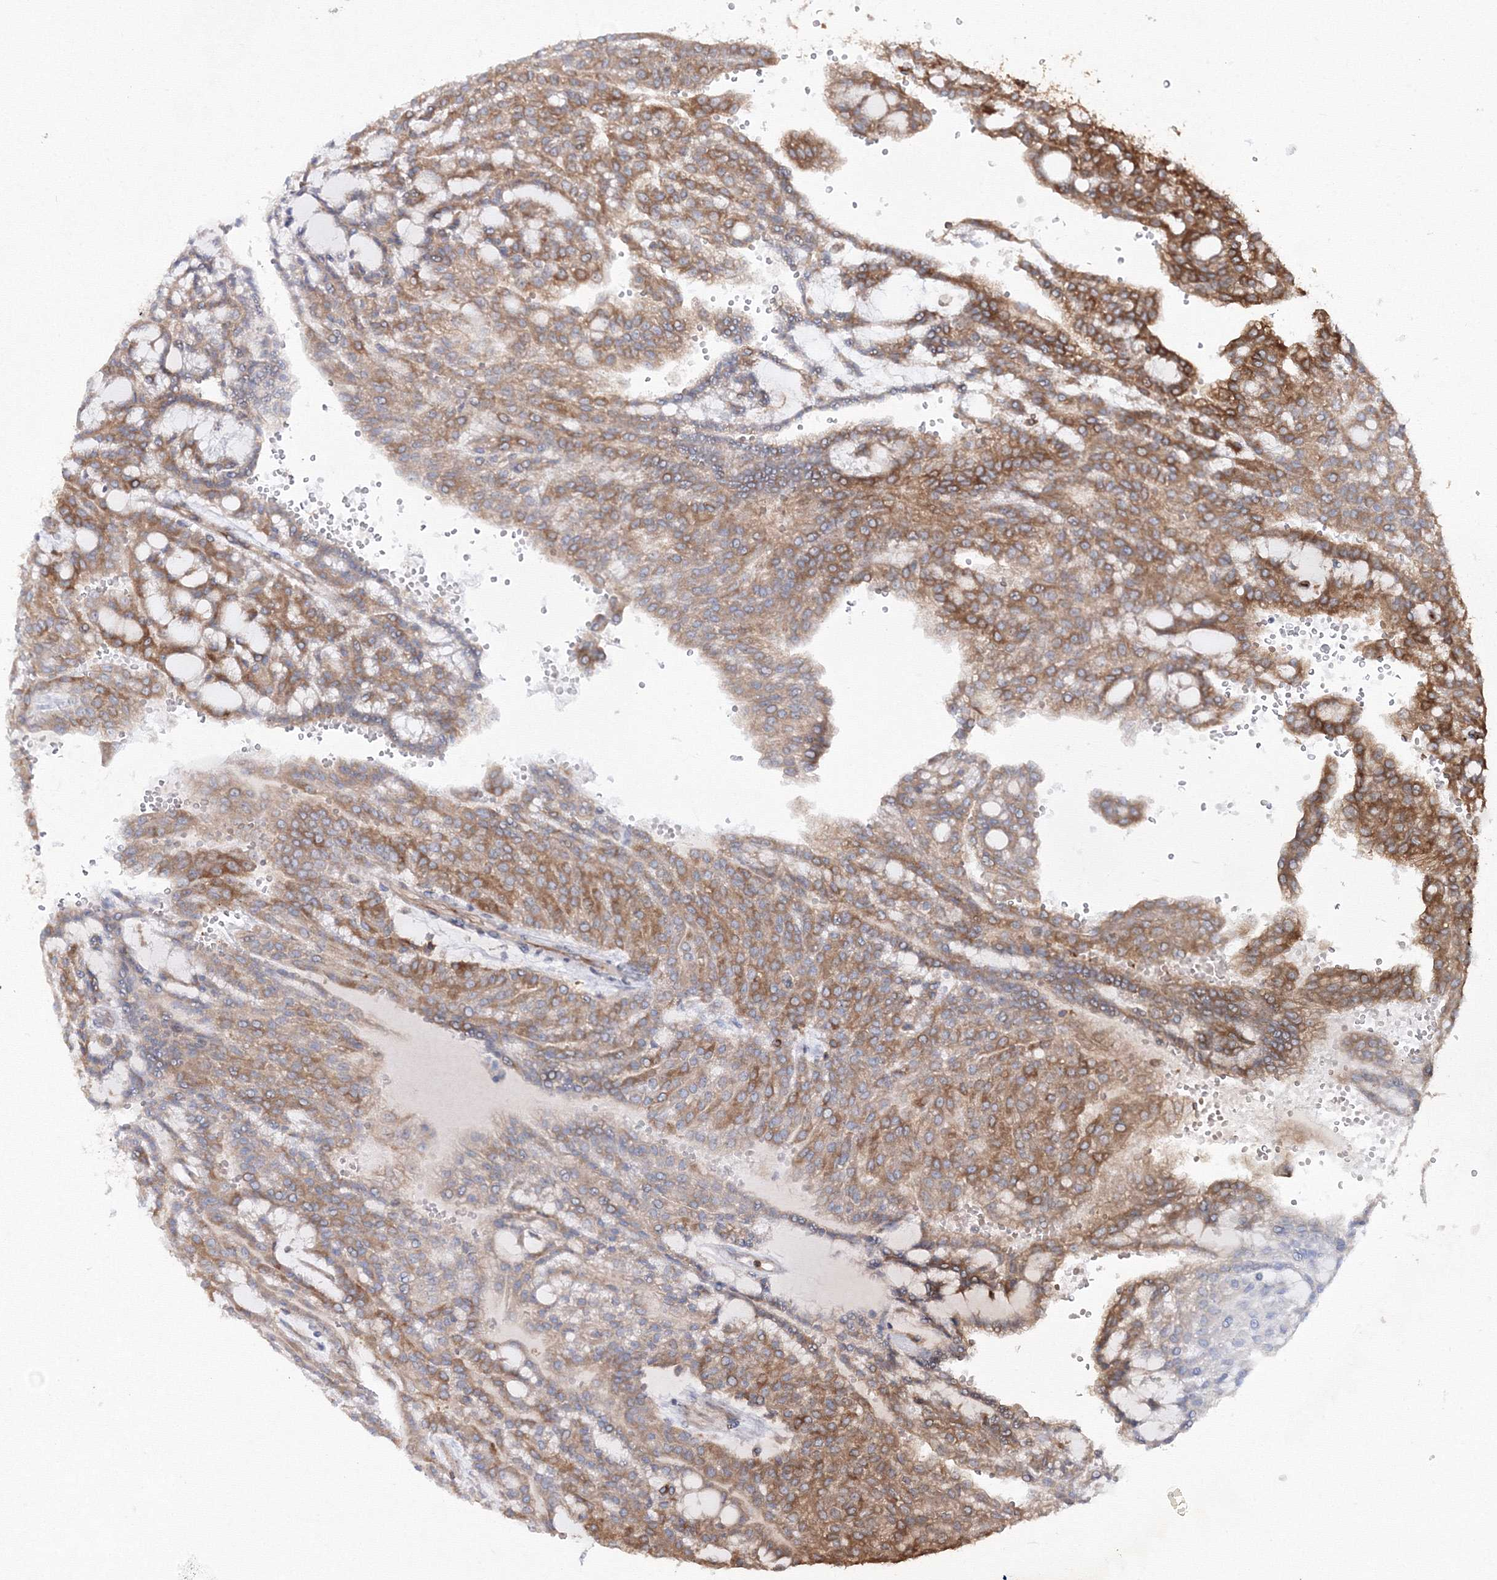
{"staining": {"intensity": "moderate", "quantity": ">75%", "location": "cytoplasmic/membranous"}, "tissue": "renal cancer", "cell_type": "Tumor cells", "image_type": "cancer", "snomed": [{"axis": "morphology", "description": "Adenocarcinoma, NOS"}, {"axis": "topography", "description": "Kidney"}], "caption": "Brown immunohistochemical staining in human renal adenocarcinoma exhibits moderate cytoplasmic/membranous positivity in approximately >75% of tumor cells. Using DAB (3,3'-diaminobenzidine) (brown) and hematoxylin (blue) stains, captured at high magnification using brightfield microscopy.", "gene": "HARS1", "patient": {"sex": "male", "age": 63}}